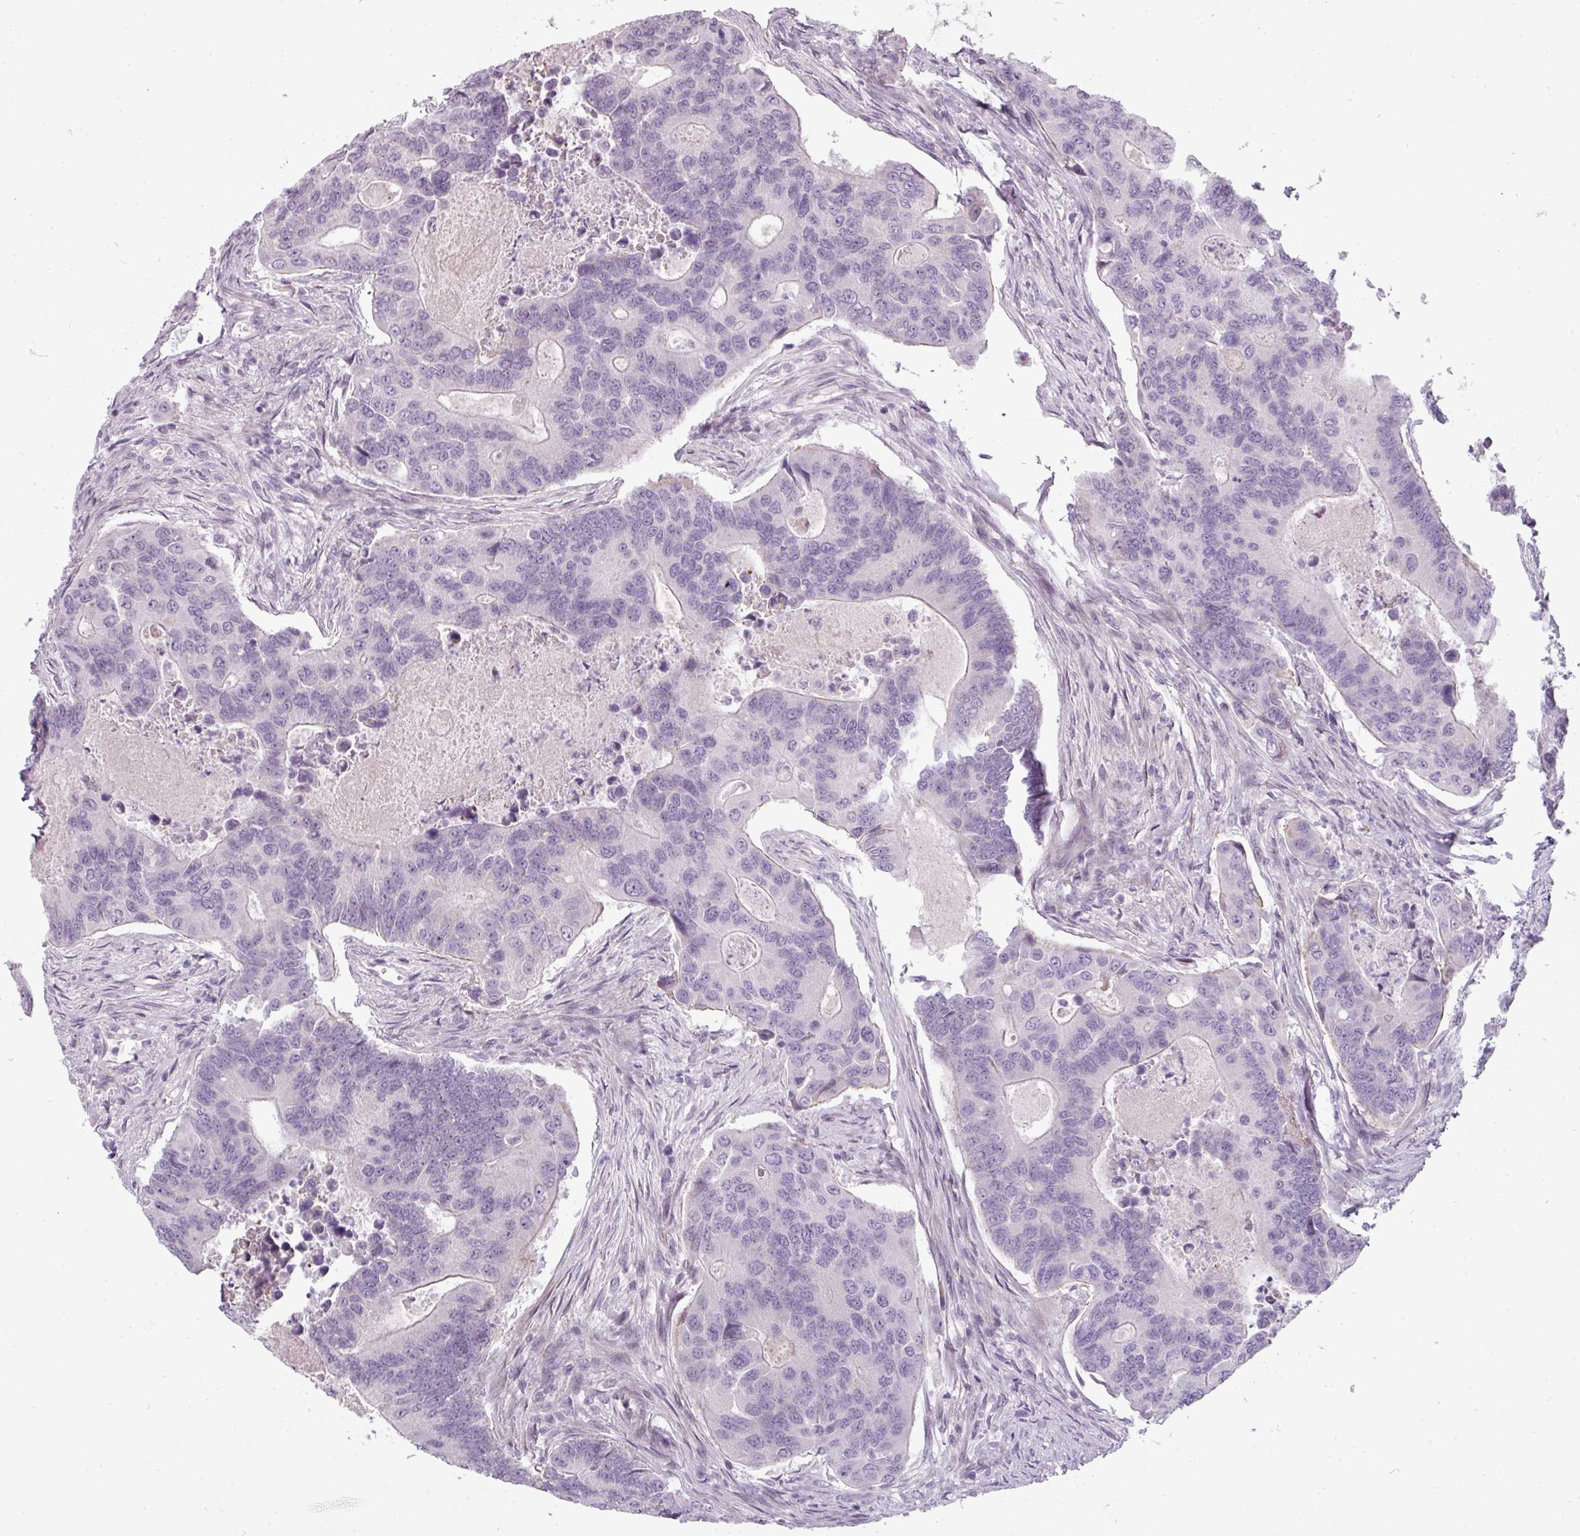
{"staining": {"intensity": "negative", "quantity": "none", "location": "none"}, "tissue": "colorectal cancer", "cell_type": "Tumor cells", "image_type": "cancer", "snomed": [{"axis": "morphology", "description": "Adenocarcinoma, NOS"}, {"axis": "topography", "description": "Colon"}], "caption": "Tumor cells are negative for brown protein staining in colorectal adenocarcinoma.", "gene": "CHRDL1", "patient": {"sex": "female", "age": 67}}